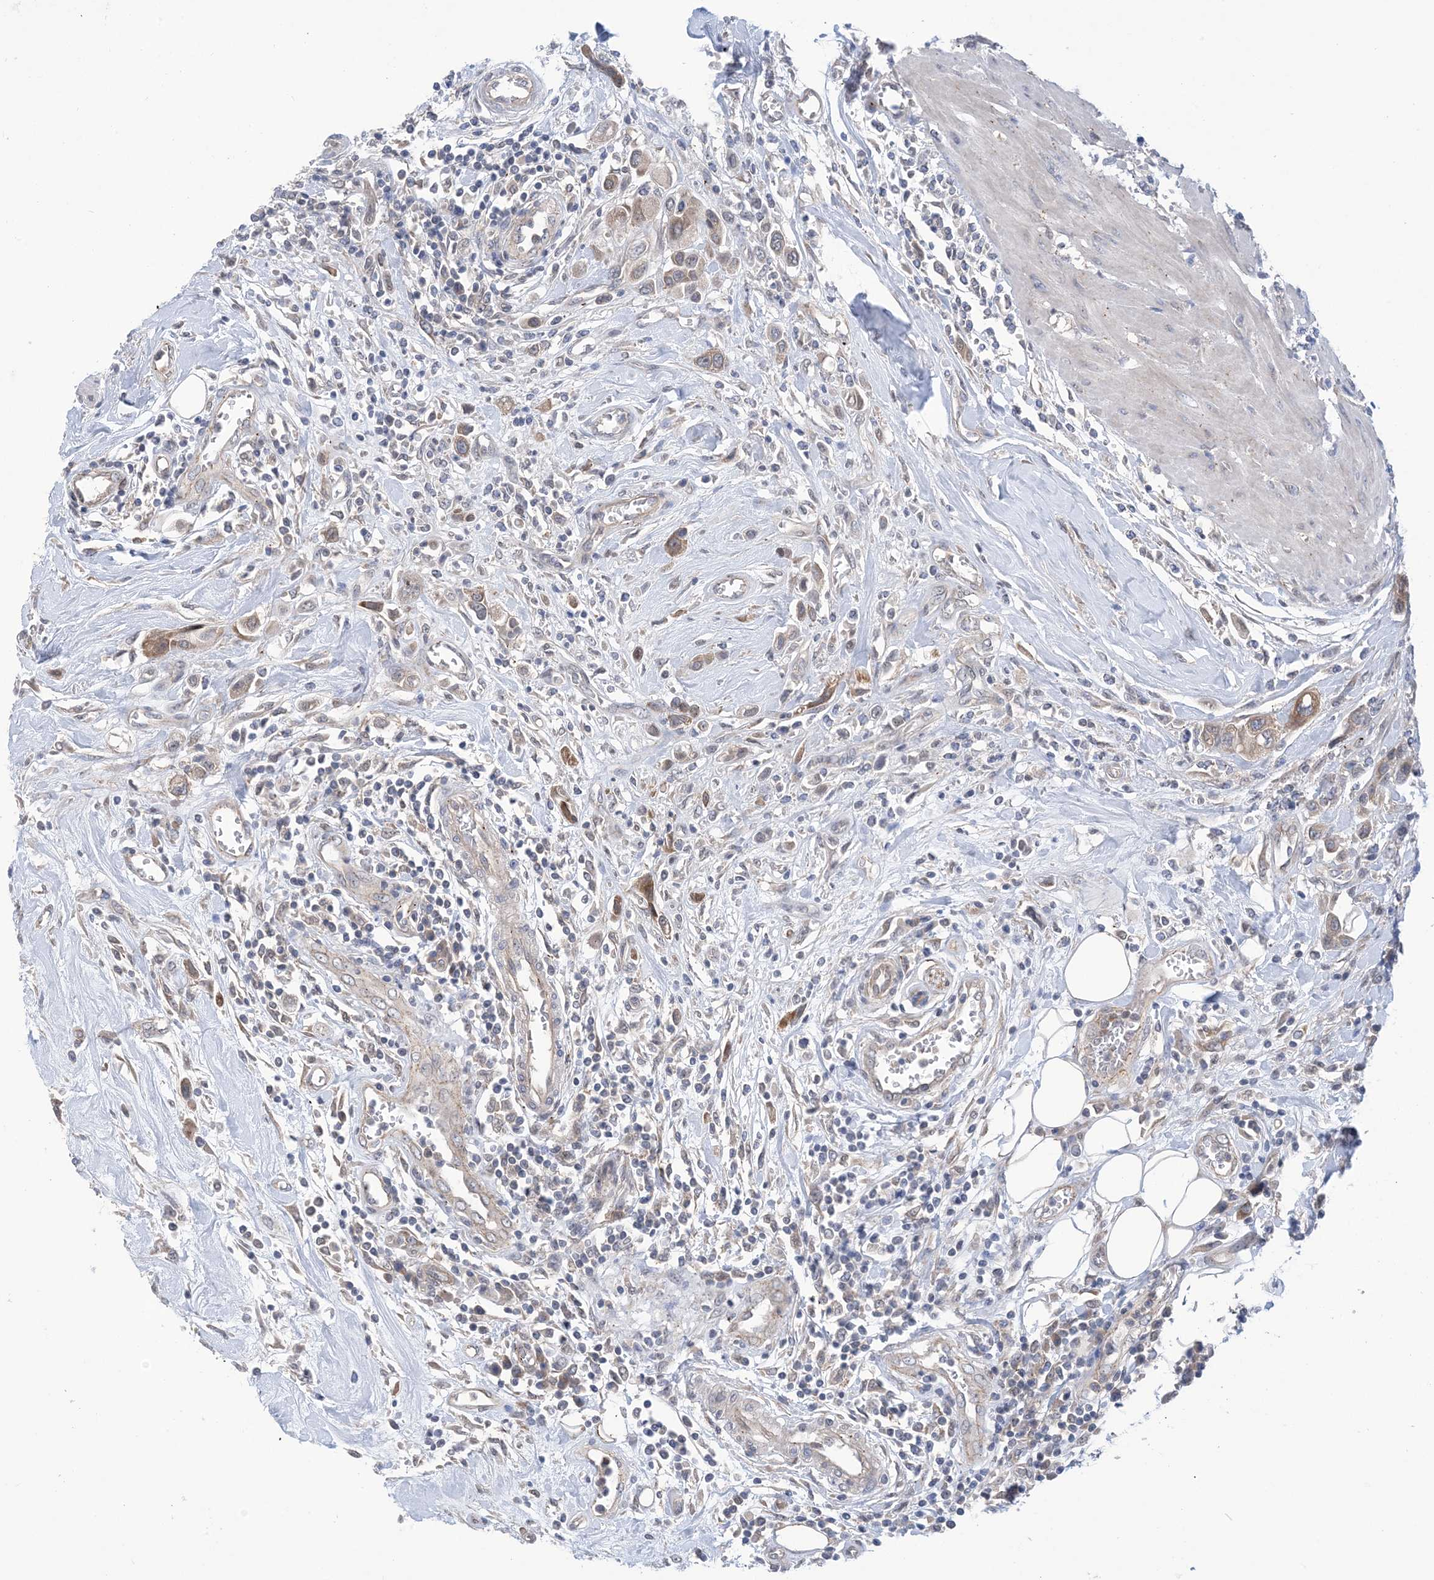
{"staining": {"intensity": "moderate", "quantity": ">75%", "location": "cytoplasmic/membranous"}, "tissue": "urothelial cancer", "cell_type": "Tumor cells", "image_type": "cancer", "snomed": [{"axis": "morphology", "description": "Urothelial carcinoma, High grade"}, {"axis": "topography", "description": "Urinary bladder"}], "caption": "DAB (3,3'-diaminobenzidine) immunohistochemical staining of urothelial cancer demonstrates moderate cytoplasmic/membranous protein expression in approximately >75% of tumor cells.", "gene": "EHBP1", "patient": {"sex": "male", "age": 50}}